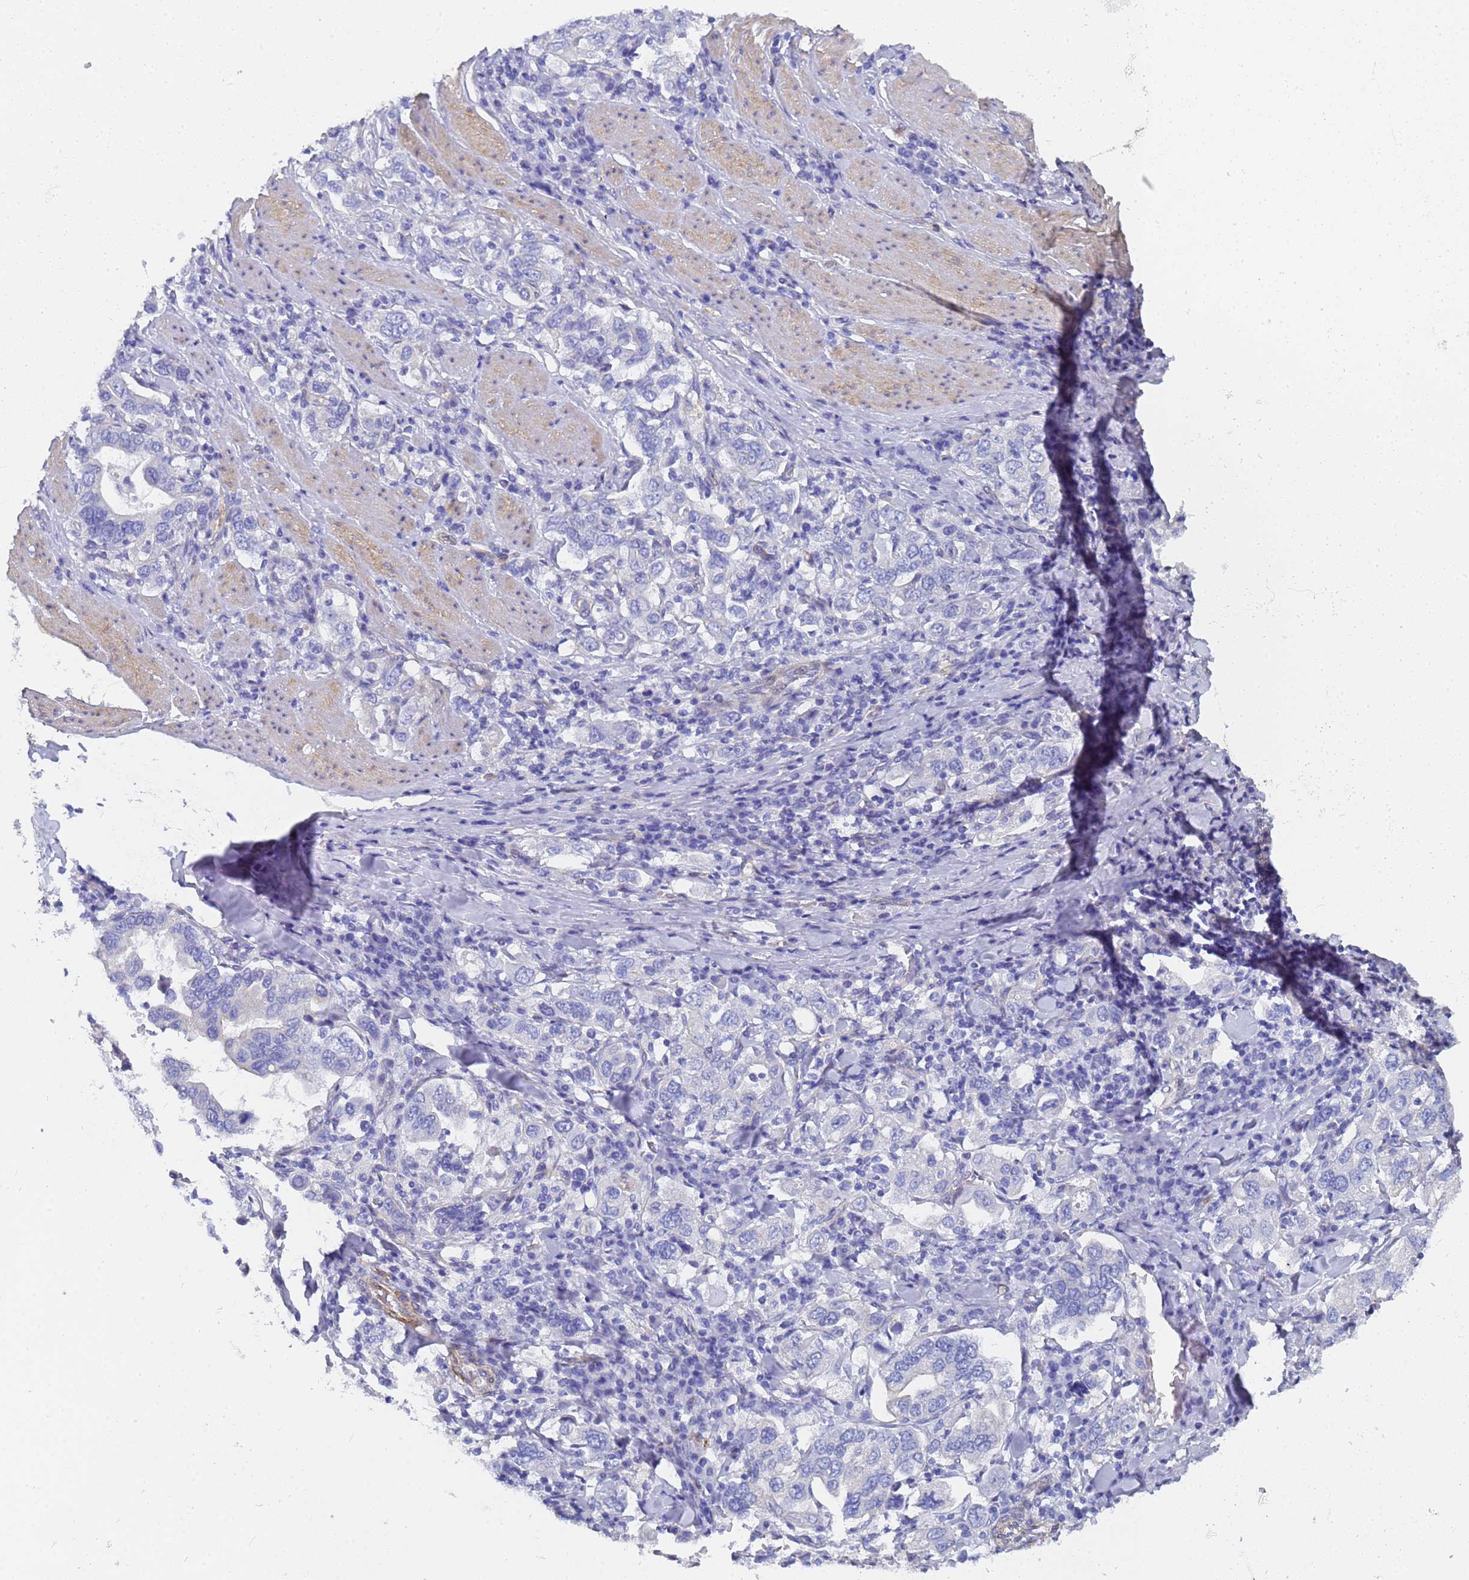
{"staining": {"intensity": "negative", "quantity": "none", "location": "none"}, "tissue": "stomach cancer", "cell_type": "Tumor cells", "image_type": "cancer", "snomed": [{"axis": "morphology", "description": "Adenocarcinoma, NOS"}, {"axis": "topography", "description": "Stomach, upper"}], "caption": "Tumor cells show no significant protein staining in adenocarcinoma (stomach).", "gene": "TUBB1", "patient": {"sex": "male", "age": 62}}